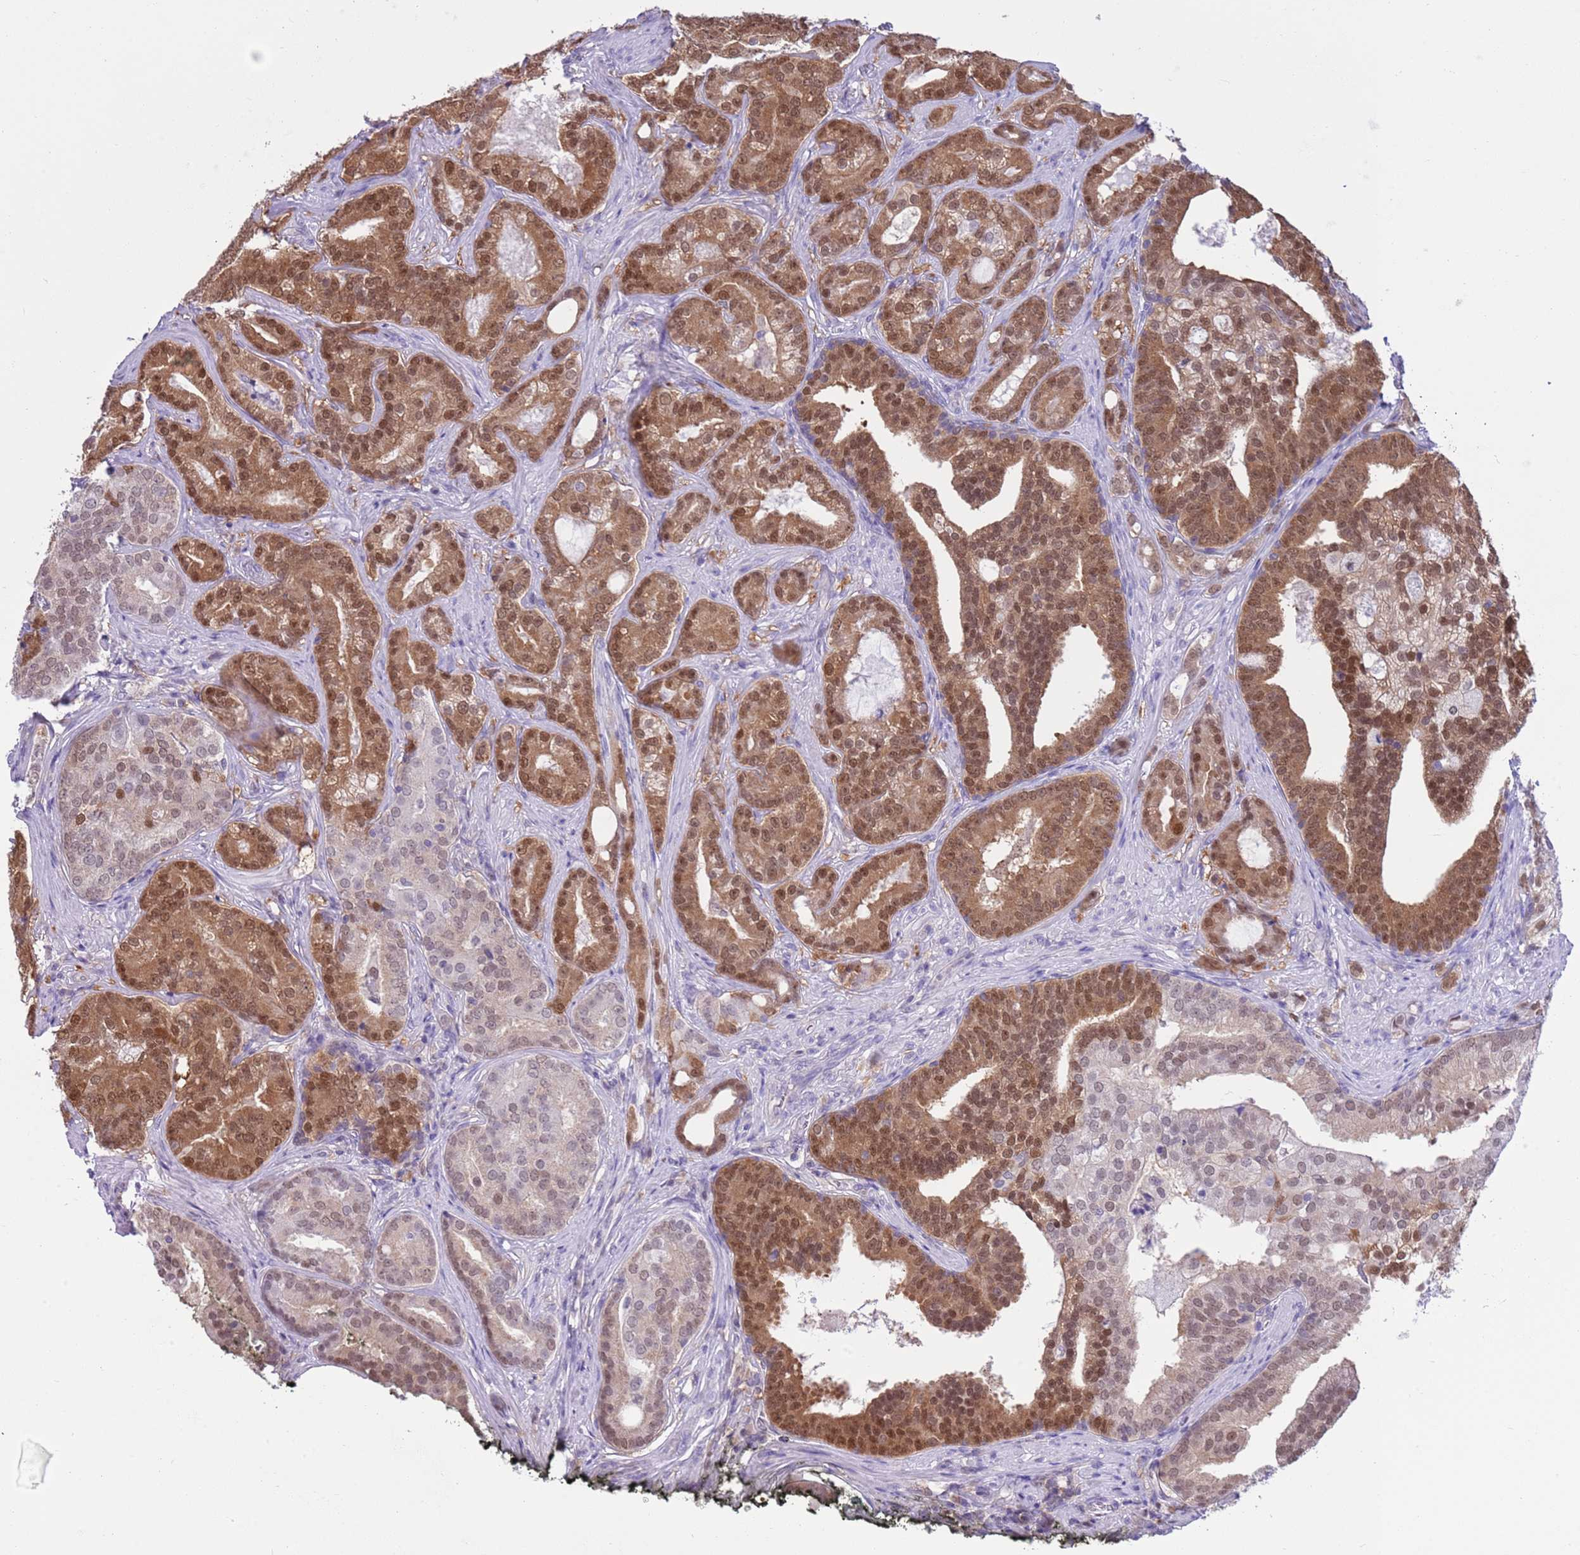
{"staining": {"intensity": "moderate", "quantity": "25%-75%", "location": "cytoplasmic/membranous,nuclear"}, "tissue": "prostate cancer", "cell_type": "Tumor cells", "image_type": "cancer", "snomed": [{"axis": "morphology", "description": "Adenocarcinoma, High grade"}, {"axis": "topography", "description": "Prostate"}], "caption": "The photomicrograph exhibits immunohistochemical staining of prostate high-grade adenocarcinoma. There is moderate cytoplasmic/membranous and nuclear staining is appreciated in approximately 25%-75% of tumor cells. (brown staining indicates protein expression, while blue staining denotes nuclei).", "gene": "DDI2", "patient": {"sex": "male", "age": 55}}